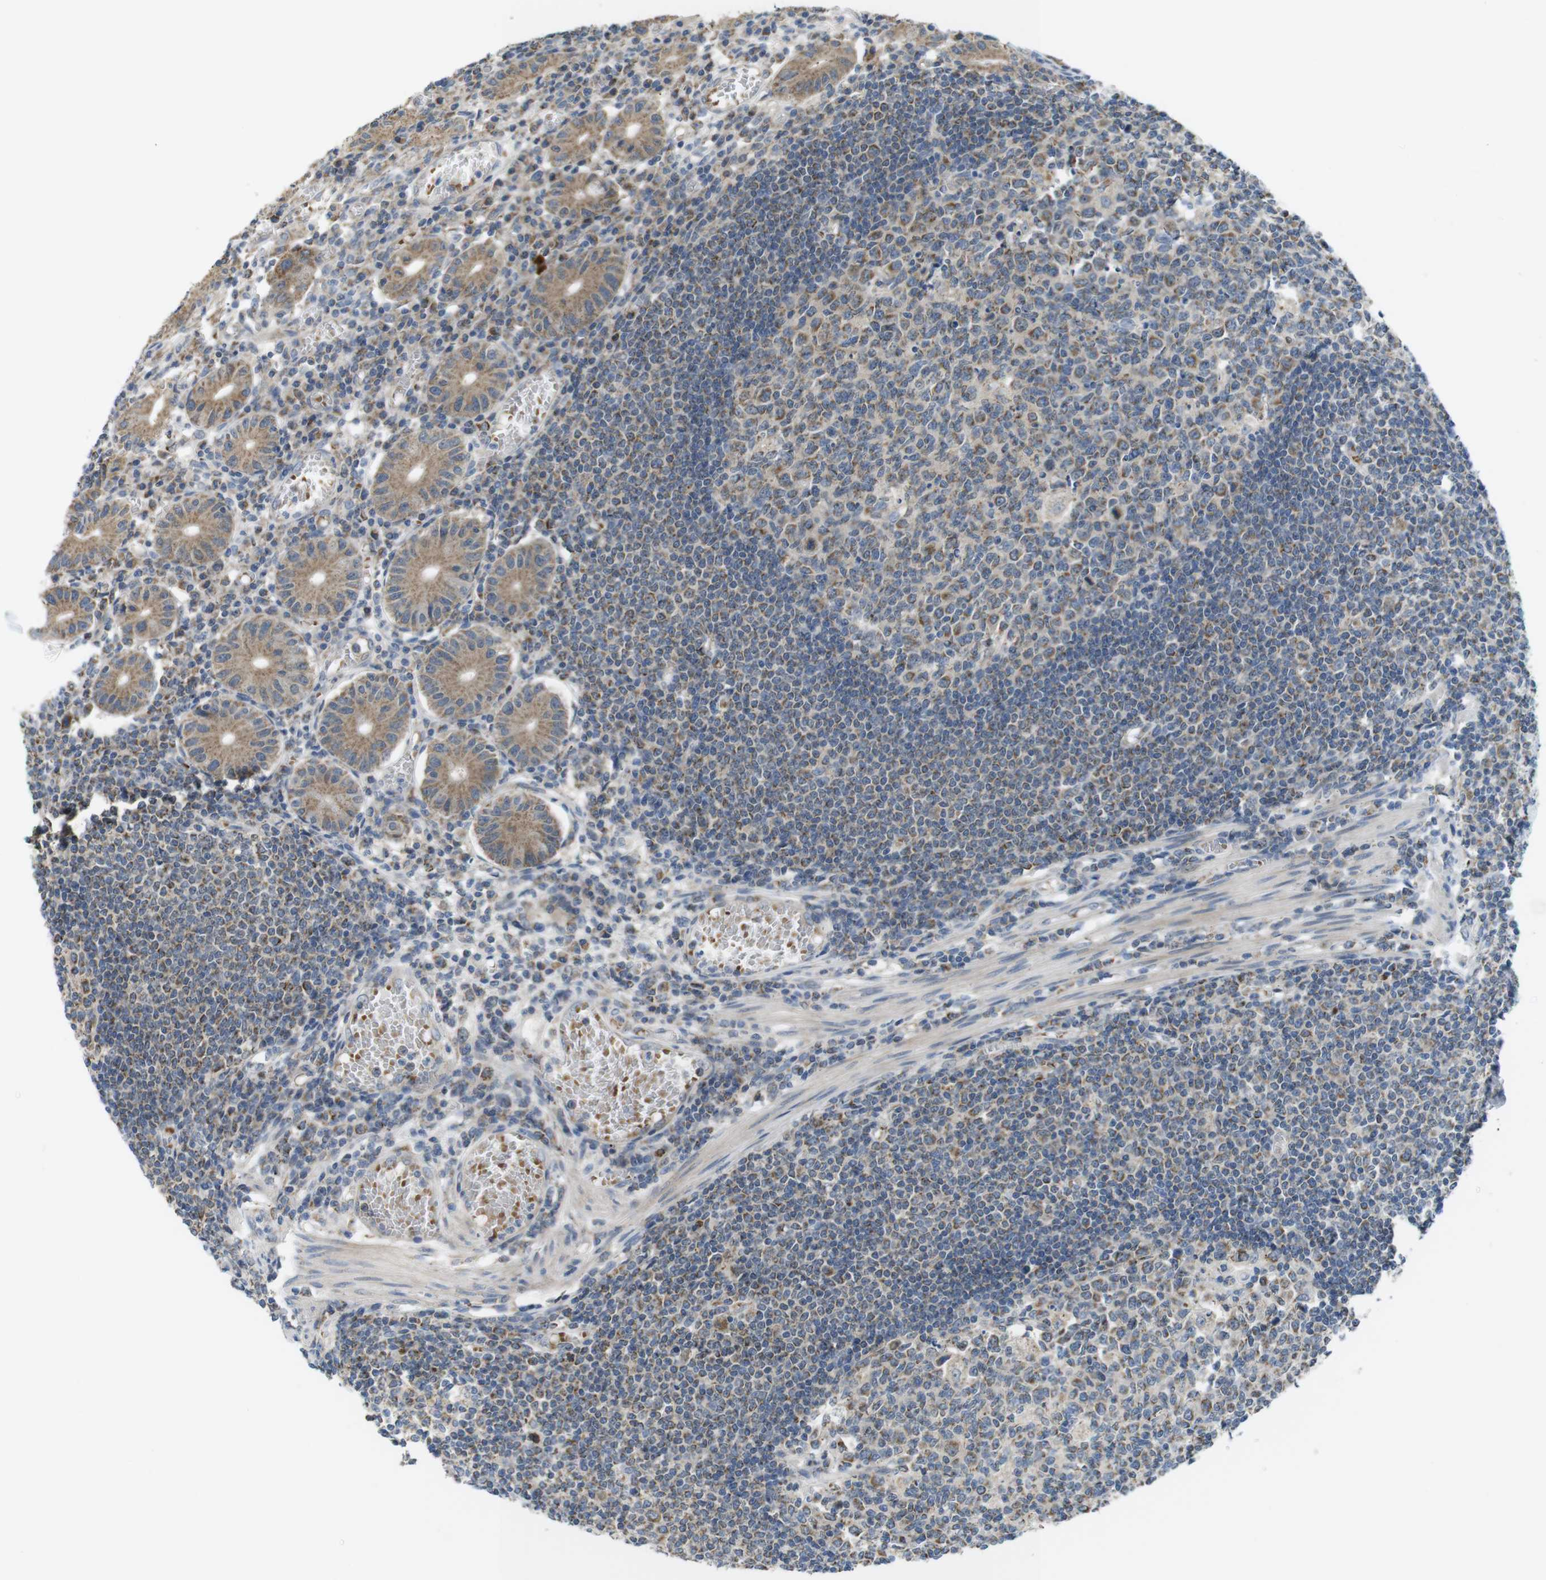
{"staining": {"intensity": "moderate", "quantity": ">75%", "location": "cytoplasmic/membranous"}, "tissue": "small intestine", "cell_type": "Glandular cells", "image_type": "normal", "snomed": [{"axis": "morphology", "description": "Normal tissue, NOS"}, {"axis": "morphology", "description": "Cystadenocarcinoma, serous, Metastatic site"}, {"axis": "topography", "description": "Small intestine"}], "caption": "This micrograph demonstrates immunohistochemistry staining of unremarkable small intestine, with medium moderate cytoplasmic/membranous expression in about >75% of glandular cells.", "gene": "MARCHF1", "patient": {"sex": "female", "age": 61}}